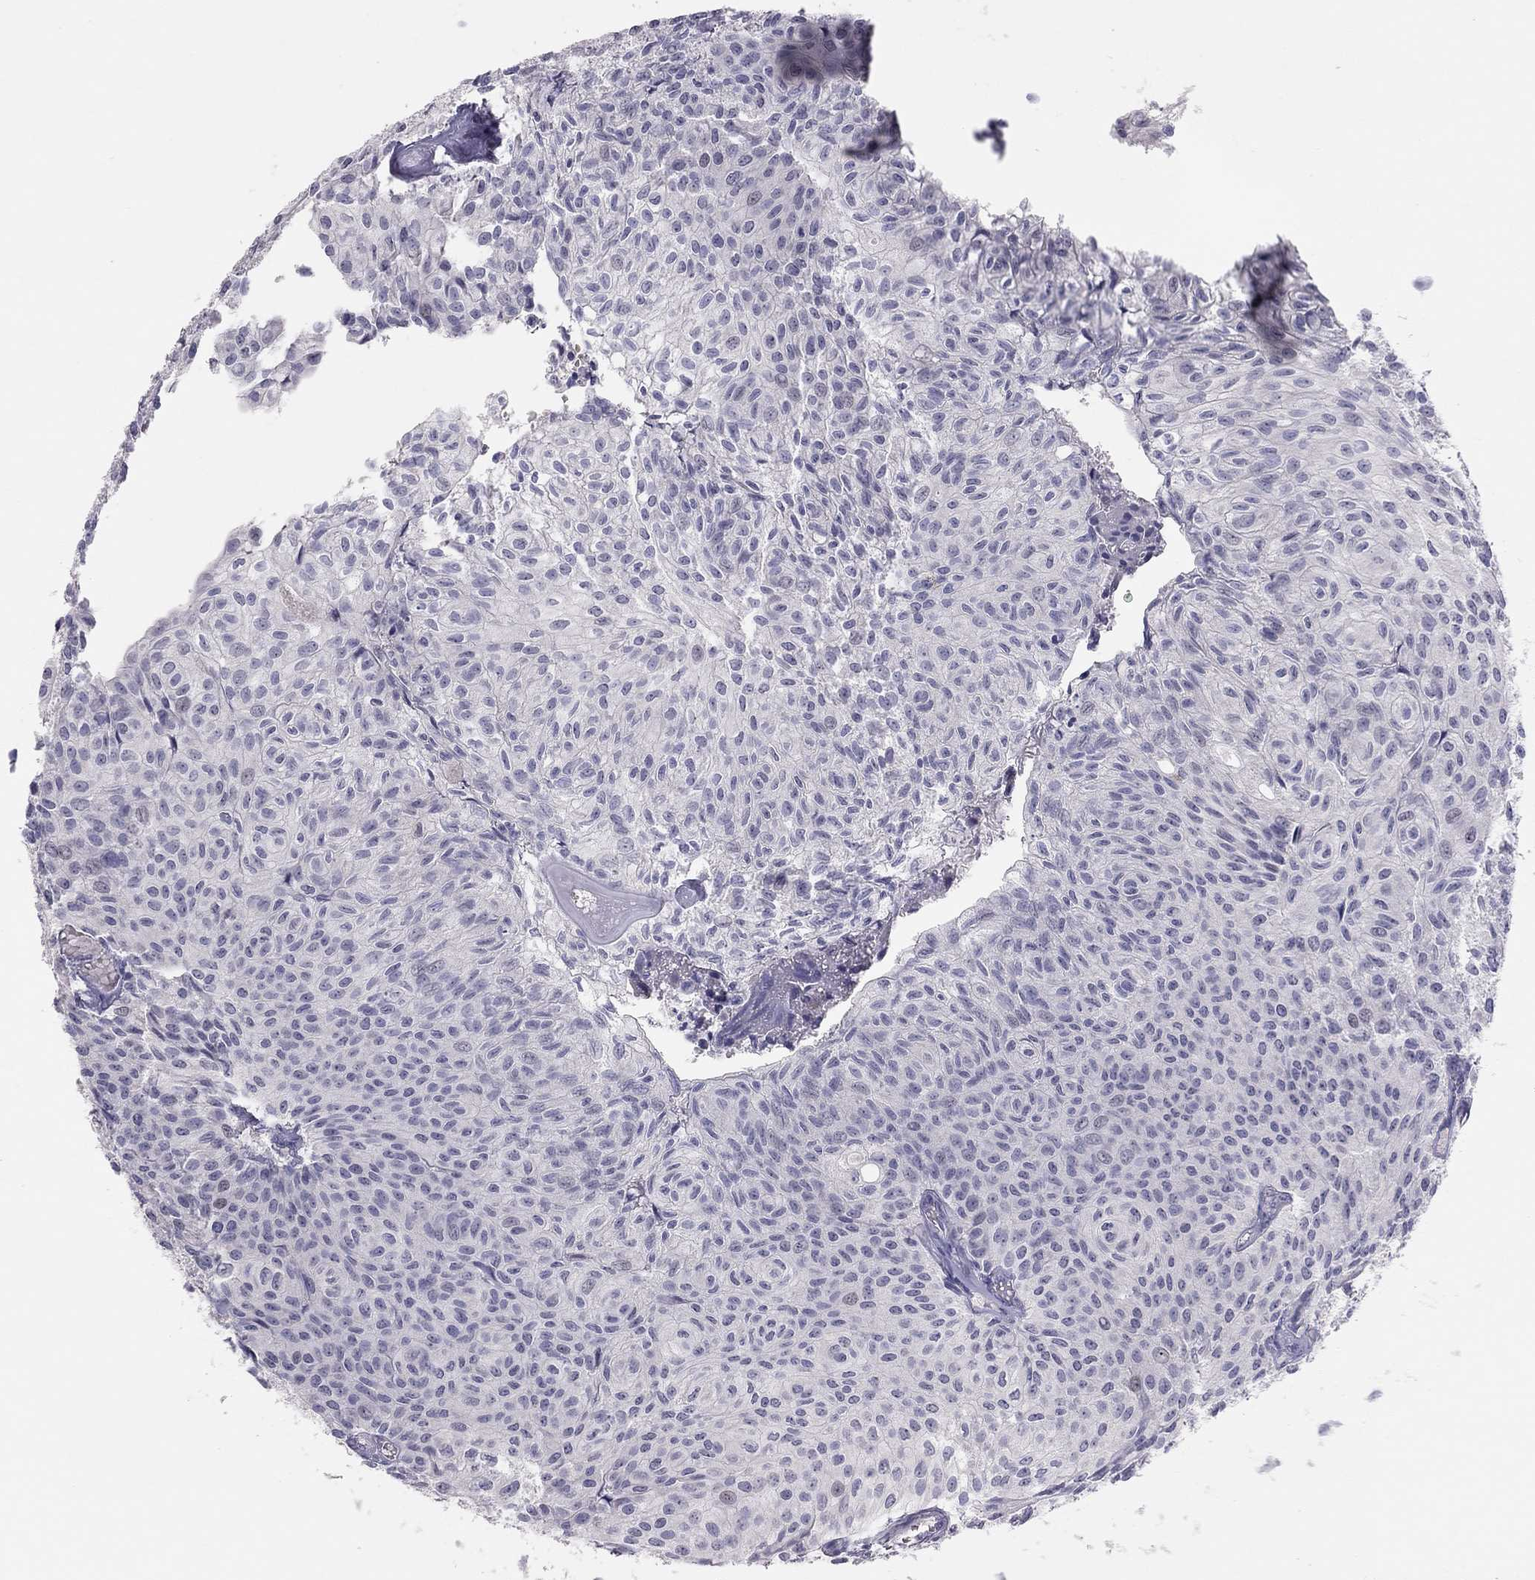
{"staining": {"intensity": "negative", "quantity": "none", "location": "none"}, "tissue": "urothelial cancer", "cell_type": "Tumor cells", "image_type": "cancer", "snomed": [{"axis": "morphology", "description": "Urothelial carcinoma, Low grade"}, {"axis": "topography", "description": "Urinary bladder"}], "caption": "IHC histopathology image of neoplastic tissue: human urothelial carcinoma (low-grade) stained with DAB (3,3'-diaminobenzidine) displays no significant protein positivity in tumor cells. (DAB immunohistochemistry (IHC) visualized using brightfield microscopy, high magnification).", "gene": "ADORA2A", "patient": {"sex": "male", "age": 89}}